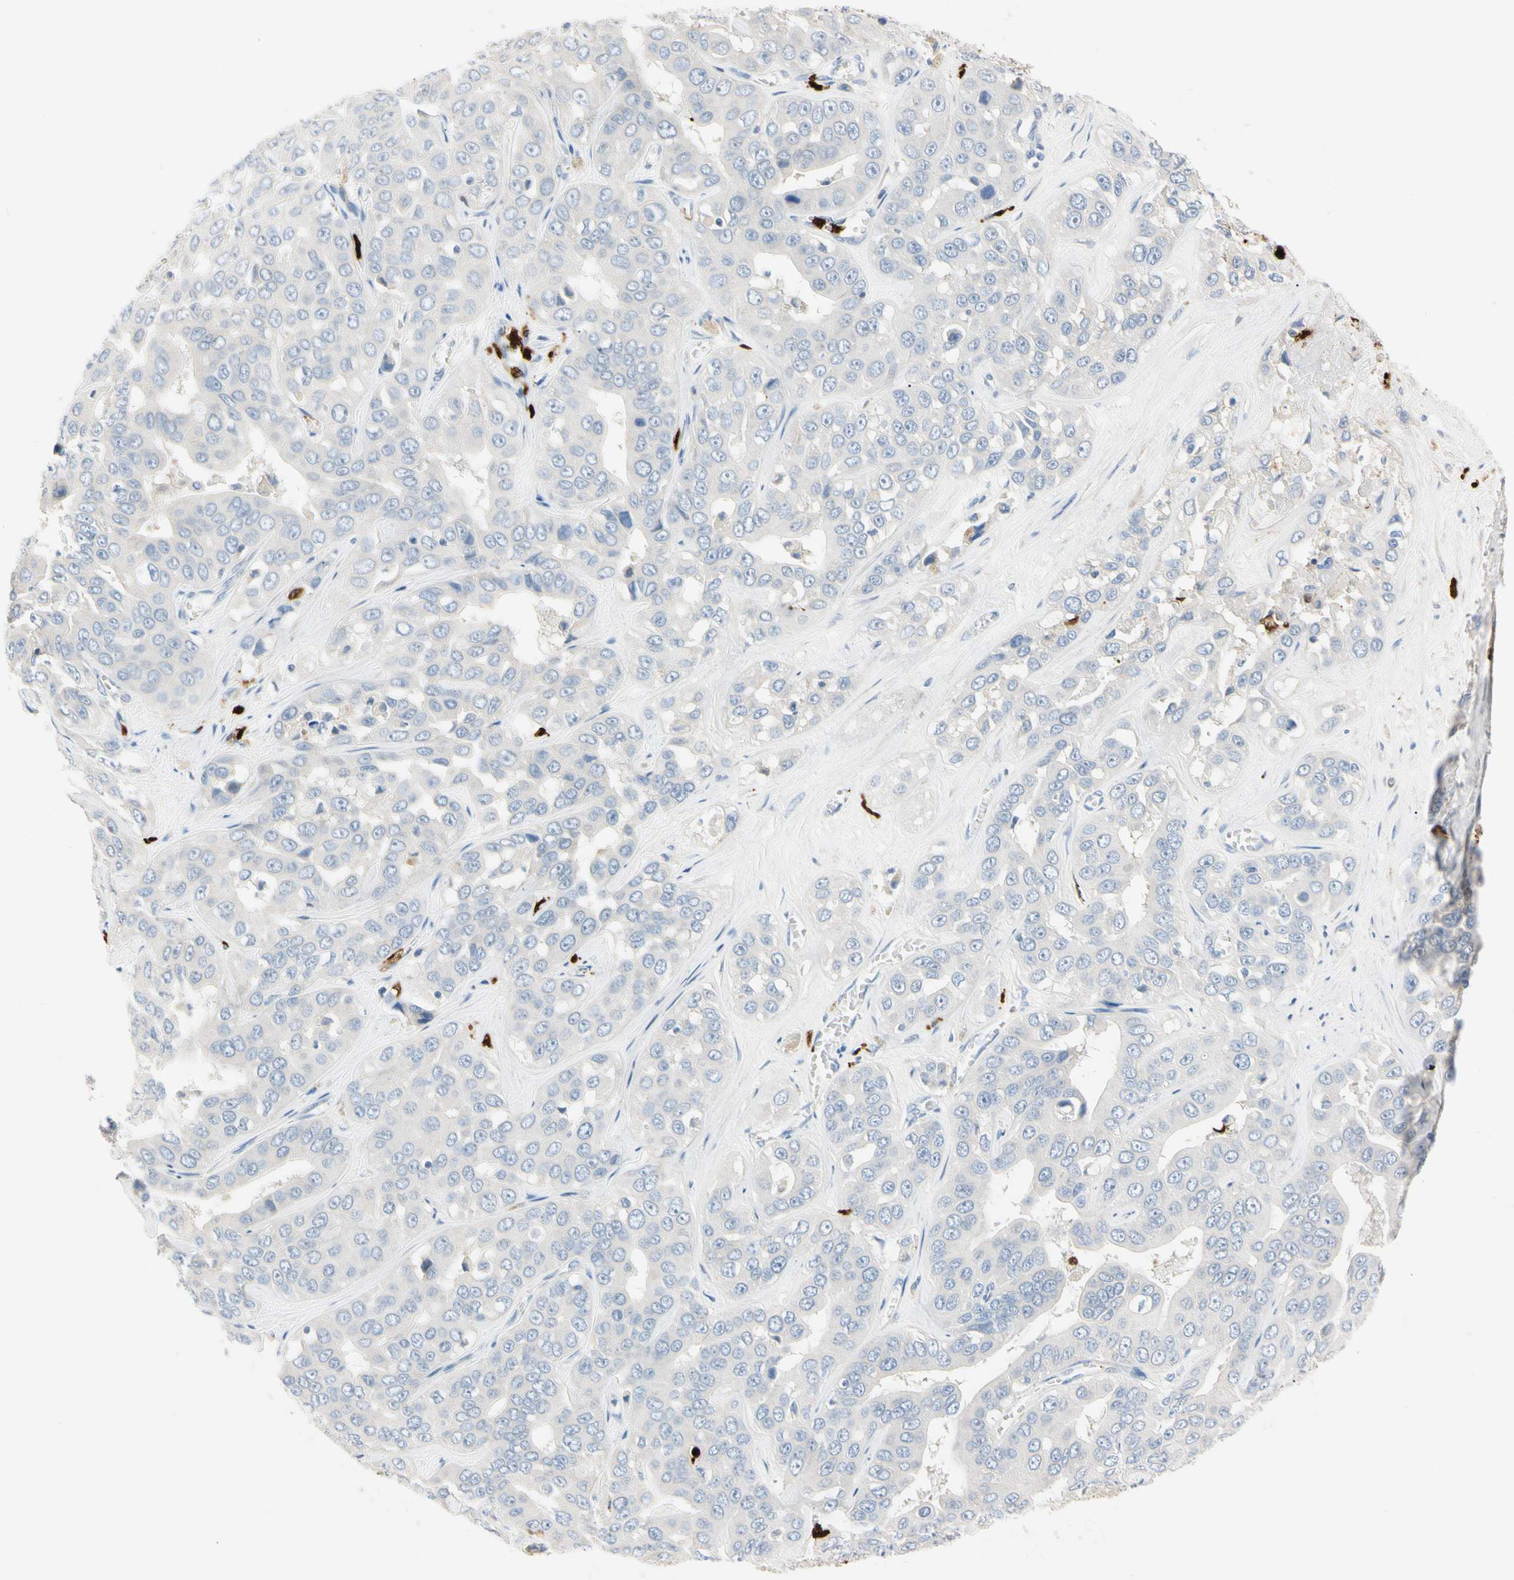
{"staining": {"intensity": "negative", "quantity": "none", "location": "none"}, "tissue": "liver cancer", "cell_type": "Tumor cells", "image_type": "cancer", "snomed": [{"axis": "morphology", "description": "Cholangiocarcinoma"}, {"axis": "topography", "description": "Liver"}], "caption": "Image shows no protein positivity in tumor cells of liver cancer tissue.", "gene": "TRAF5", "patient": {"sex": "female", "age": 52}}